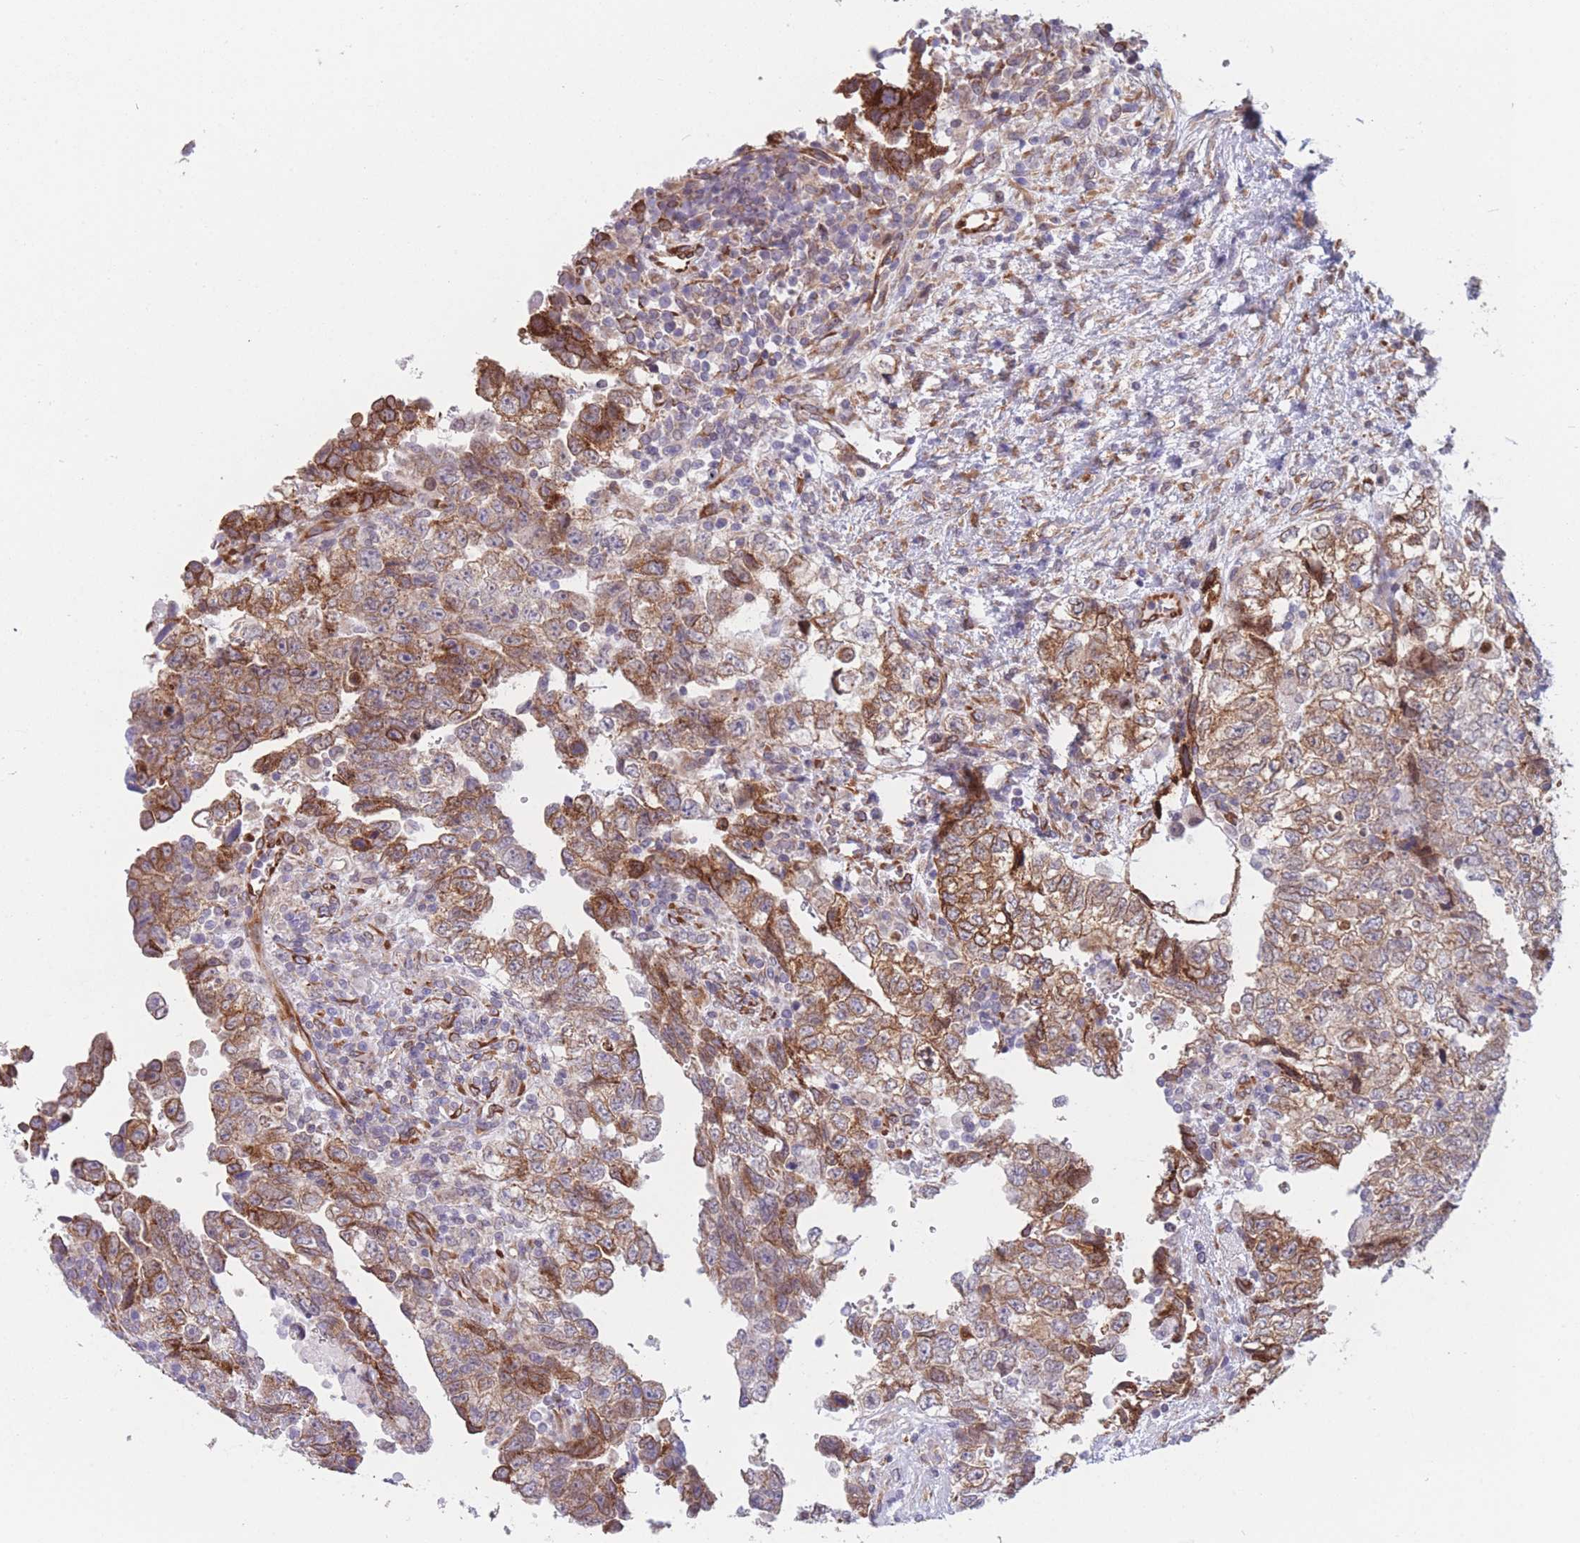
{"staining": {"intensity": "moderate", "quantity": ">75%", "location": "cytoplasmic/membranous"}, "tissue": "testis cancer", "cell_type": "Tumor cells", "image_type": "cancer", "snomed": [{"axis": "morphology", "description": "Carcinoma, Embryonal, NOS"}, {"axis": "topography", "description": "Testis"}], "caption": "About >75% of tumor cells in embryonal carcinoma (testis) exhibit moderate cytoplasmic/membranous protein expression as visualized by brown immunohistochemical staining.", "gene": "AK9", "patient": {"sex": "male", "age": 37}}